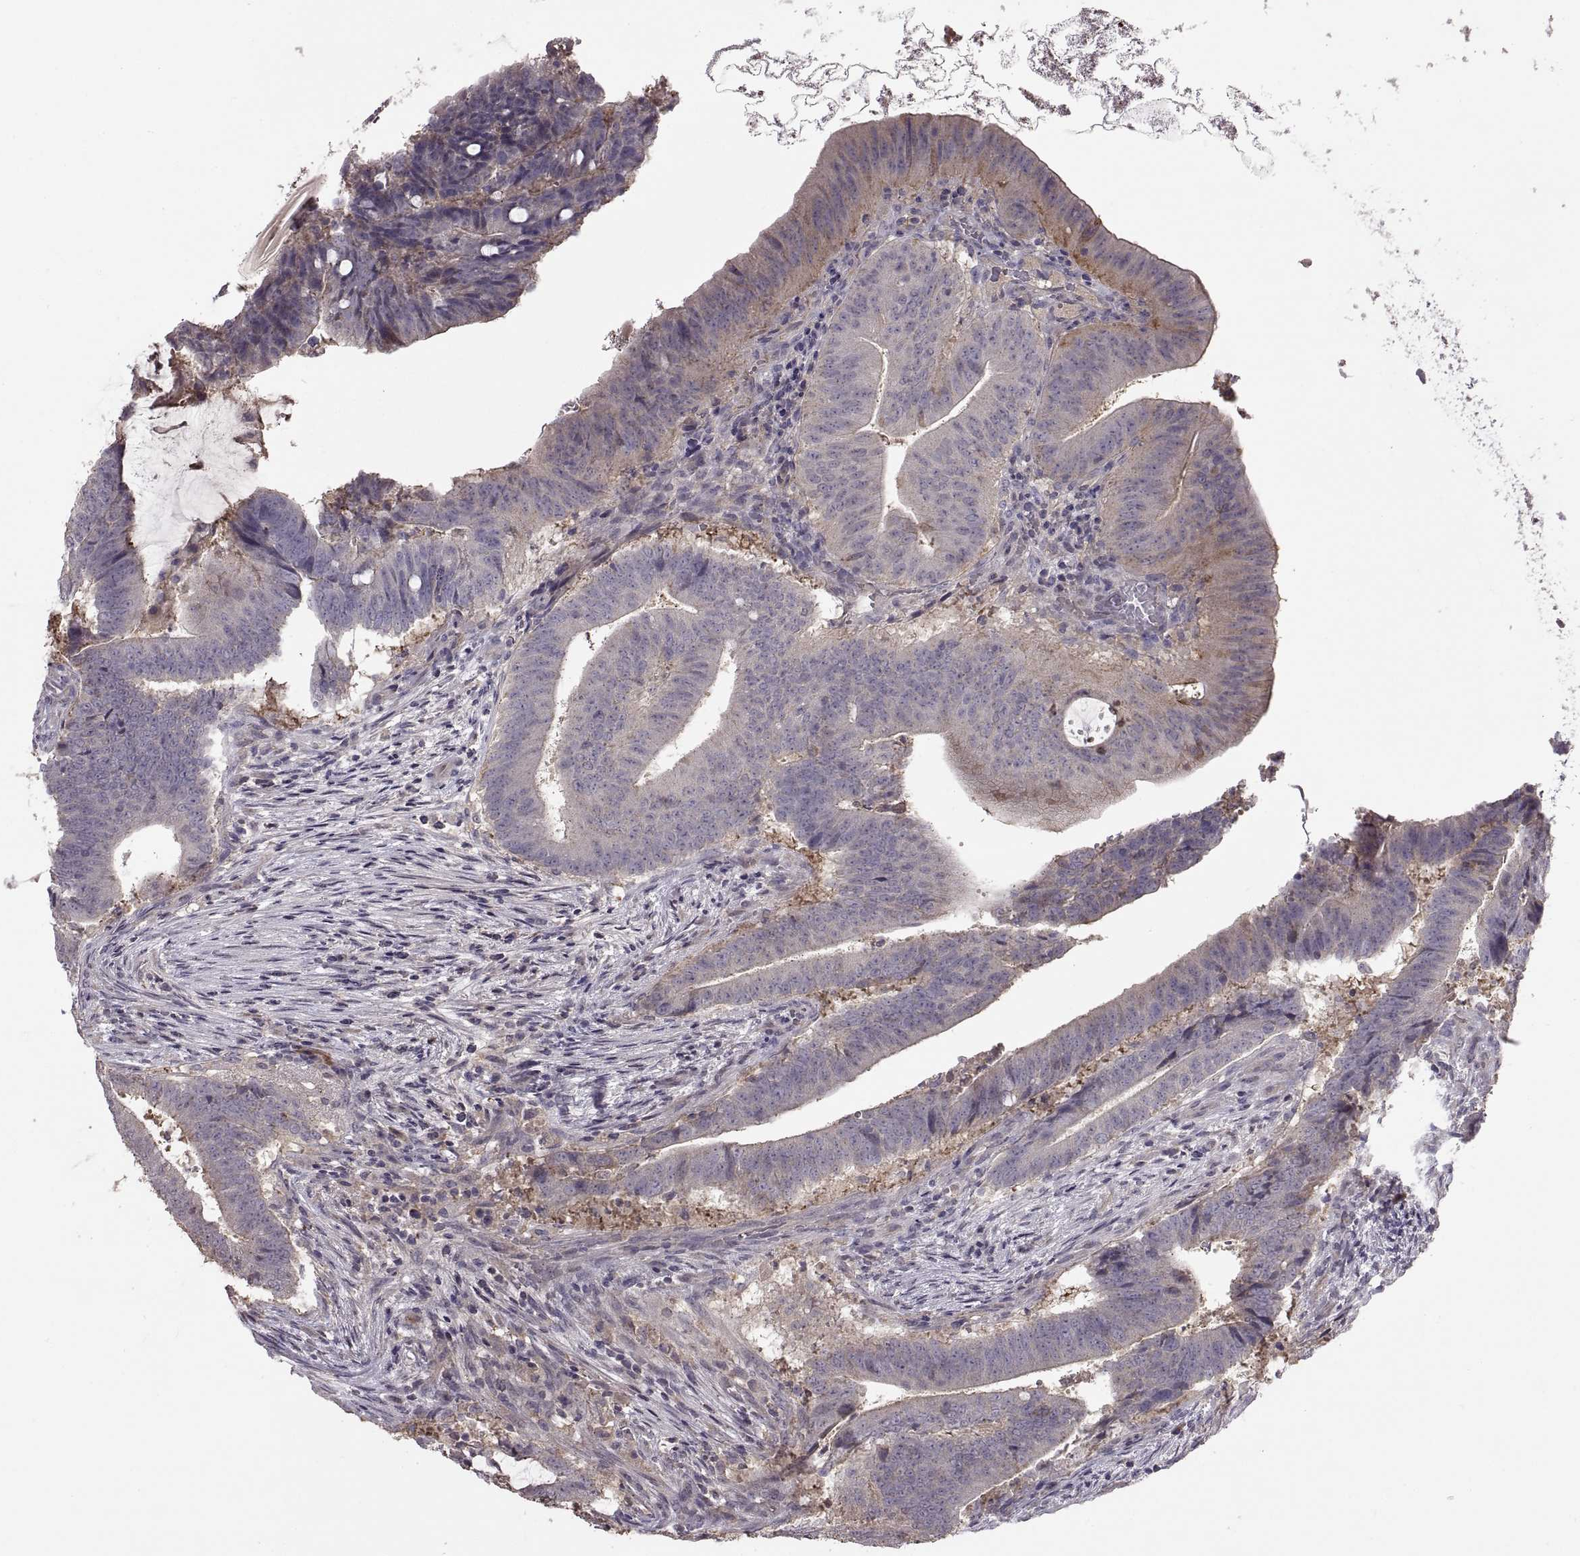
{"staining": {"intensity": "weak", "quantity": "<25%", "location": "cytoplasmic/membranous"}, "tissue": "colorectal cancer", "cell_type": "Tumor cells", "image_type": "cancer", "snomed": [{"axis": "morphology", "description": "Adenocarcinoma, NOS"}, {"axis": "topography", "description": "Colon"}], "caption": "Colorectal adenocarcinoma was stained to show a protein in brown. There is no significant expression in tumor cells.", "gene": "NMNAT2", "patient": {"sex": "female", "age": 43}}